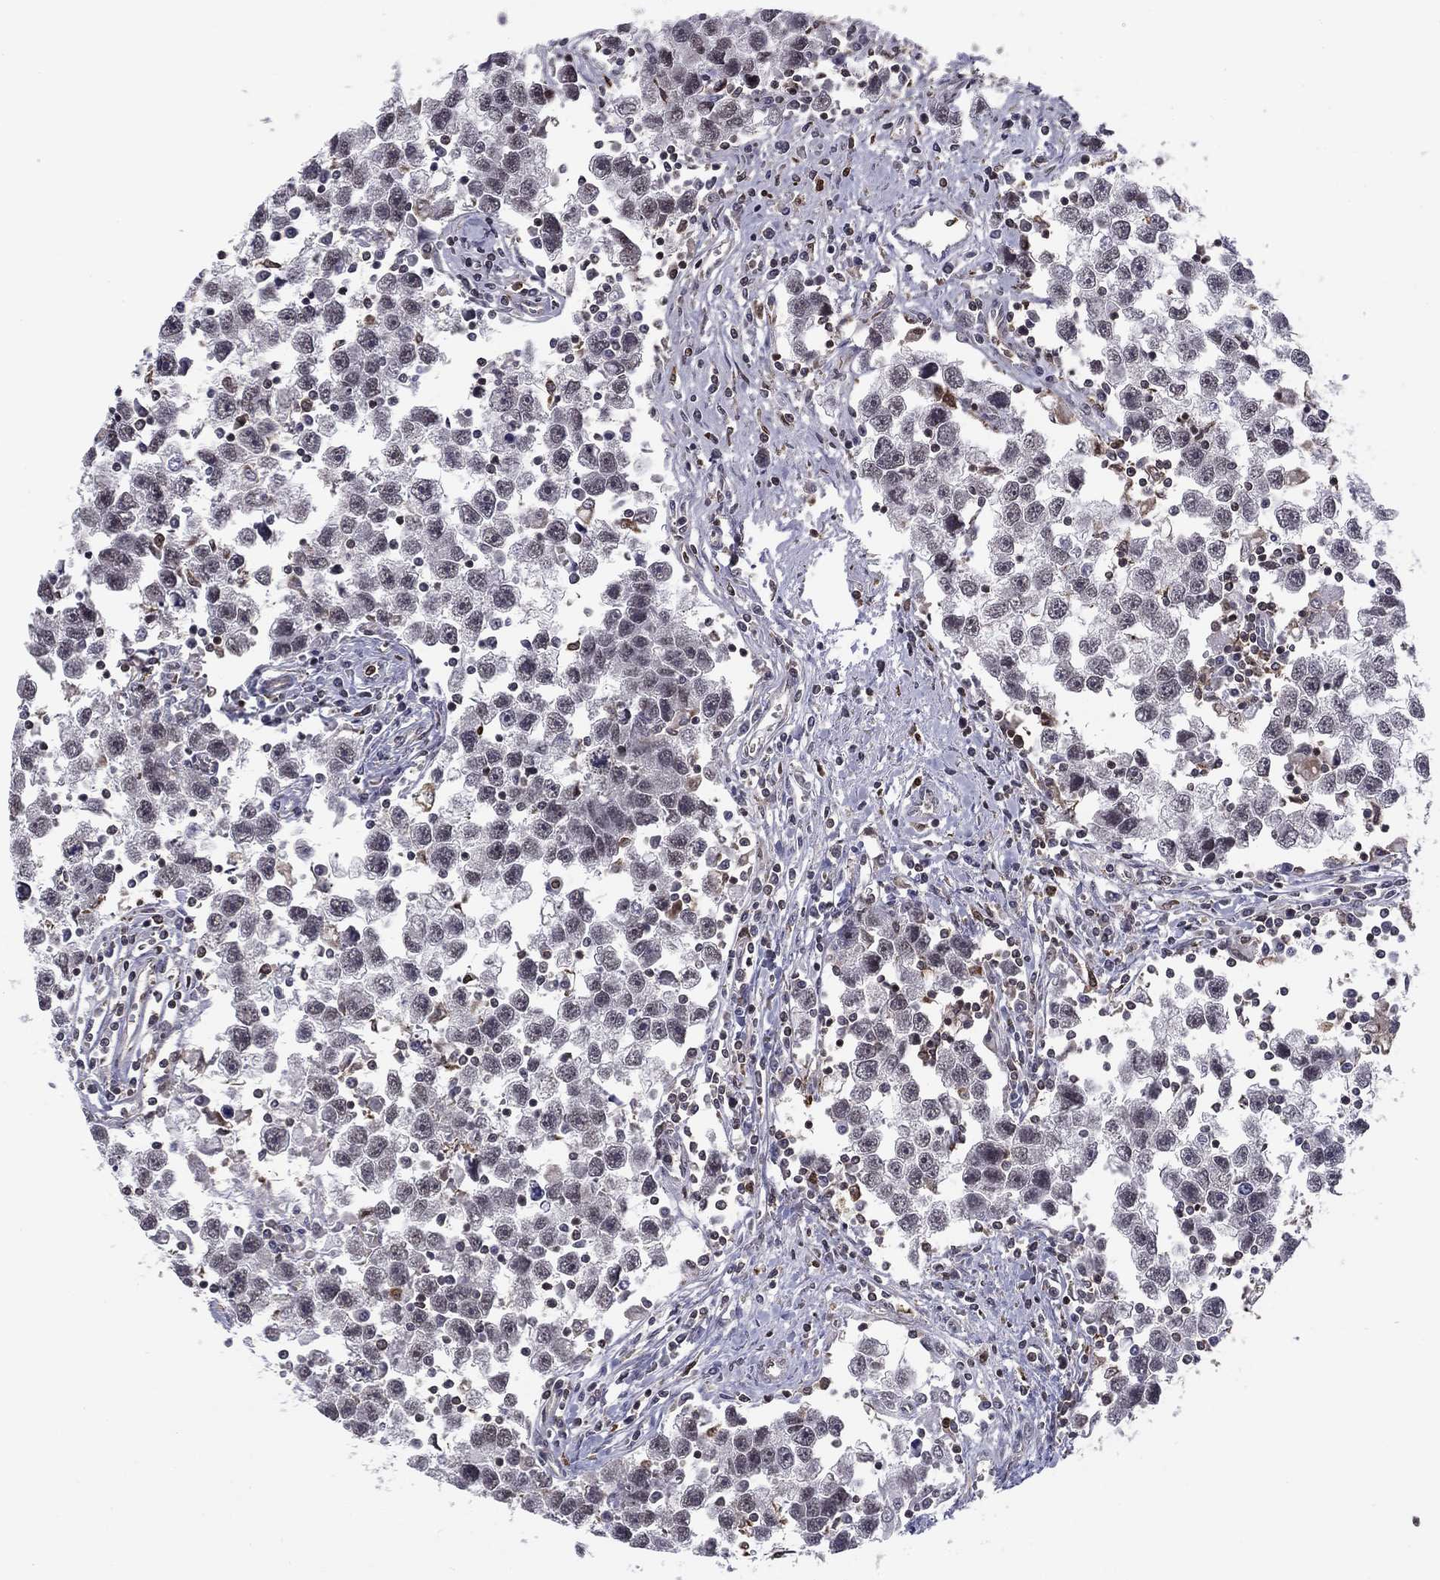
{"staining": {"intensity": "negative", "quantity": "none", "location": "none"}, "tissue": "testis cancer", "cell_type": "Tumor cells", "image_type": "cancer", "snomed": [{"axis": "morphology", "description": "Seminoma, NOS"}, {"axis": "topography", "description": "Testis"}], "caption": "IHC micrograph of neoplastic tissue: testis seminoma stained with DAB (3,3'-diaminobenzidine) demonstrates no significant protein staining in tumor cells.", "gene": "PLCB2", "patient": {"sex": "male", "age": 30}}